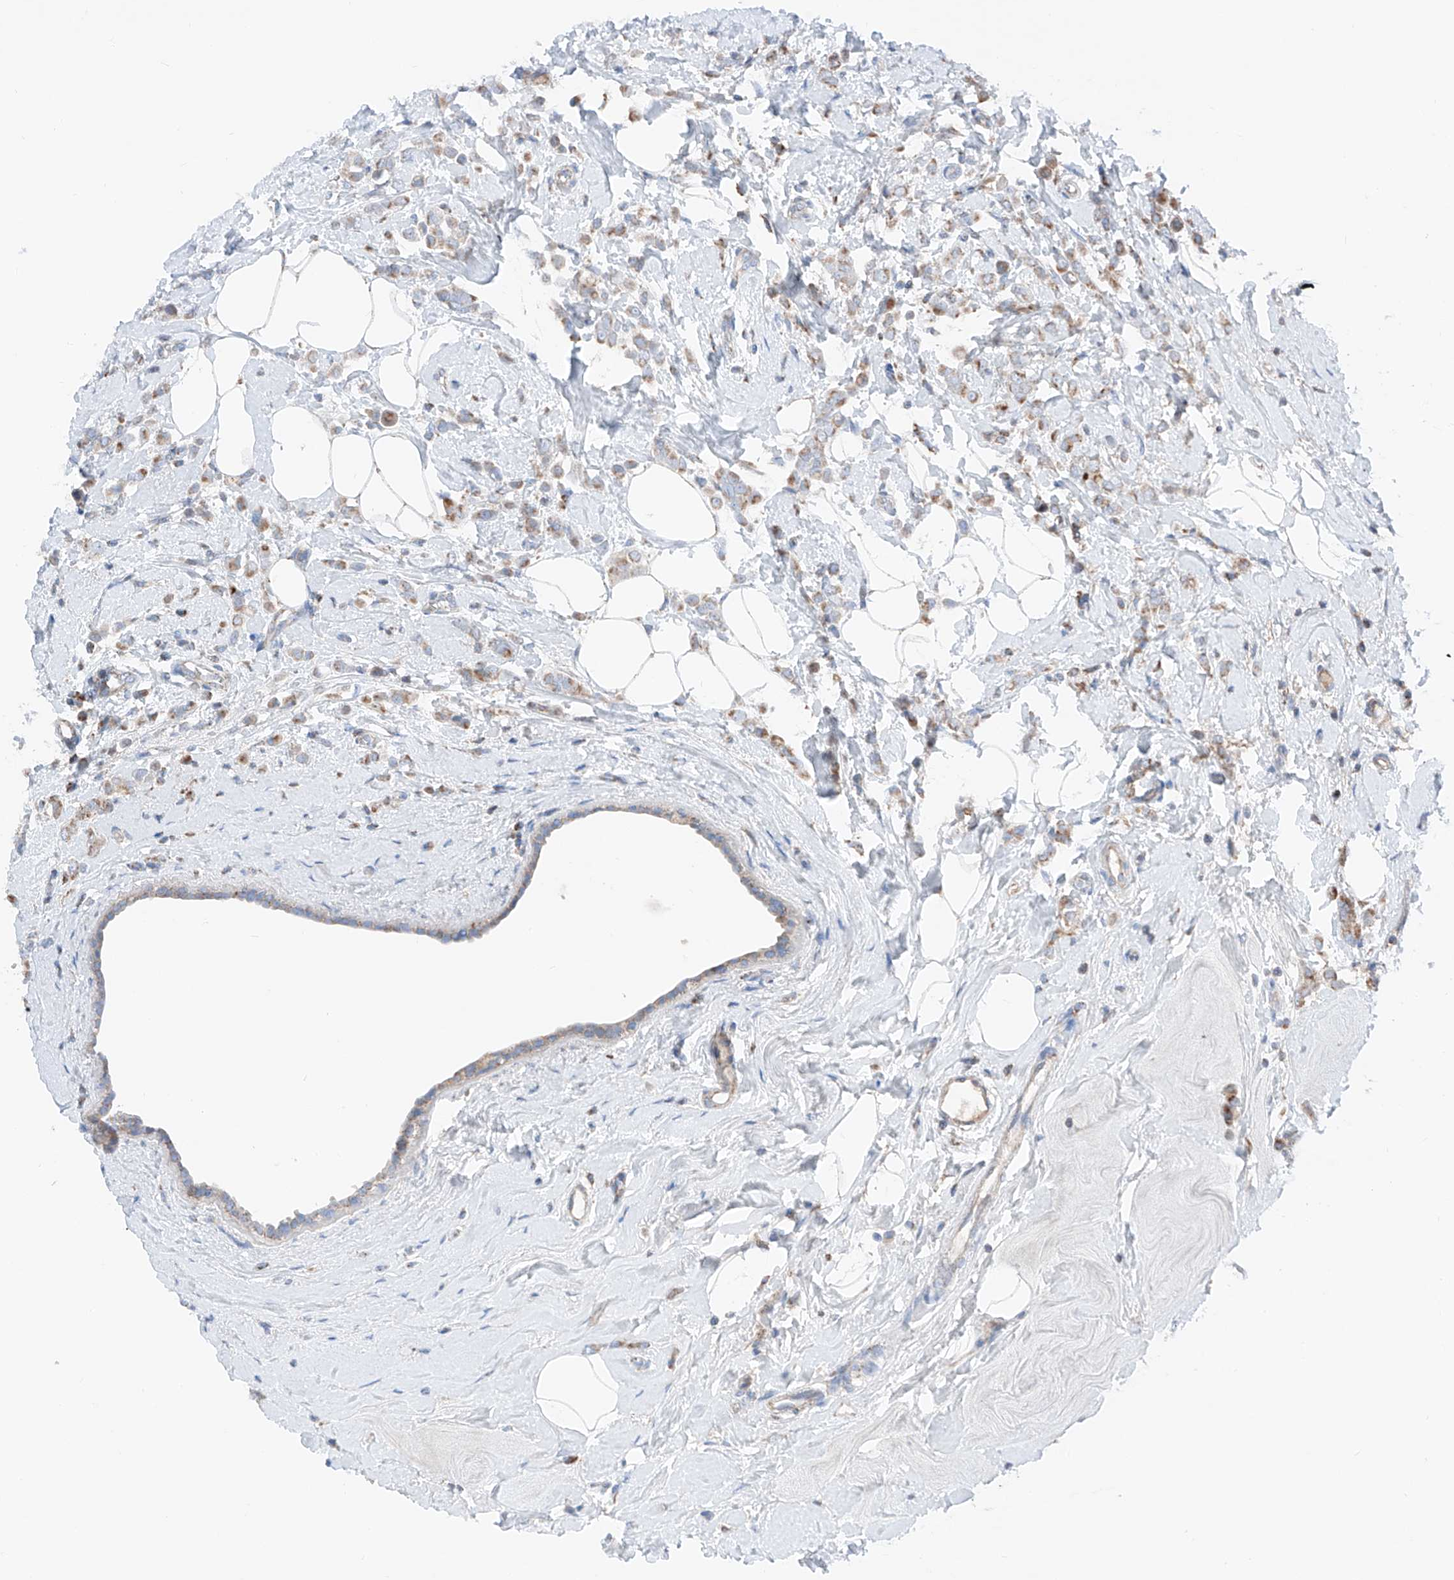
{"staining": {"intensity": "weak", "quantity": ">75%", "location": "cytoplasmic/membranous"}, "tissue": "breast cancer", "cell_type": "Tumor cells", "image_type": "cancer", "snomed": [{"axis": "morphology", "description": "Lobular carcinoma"}, {"axis": "topography", "description": "Breast"}], "caption": "Weak cytoplasmic/membranous staining is identified in approximately >75% of tumor cells in breast cancer (lobular carcinoma). (DAB = brown stain, brightfield microscopy at high magnification).", "gene": "MRAP", "patient": {"sex": "female", "age": 47}}